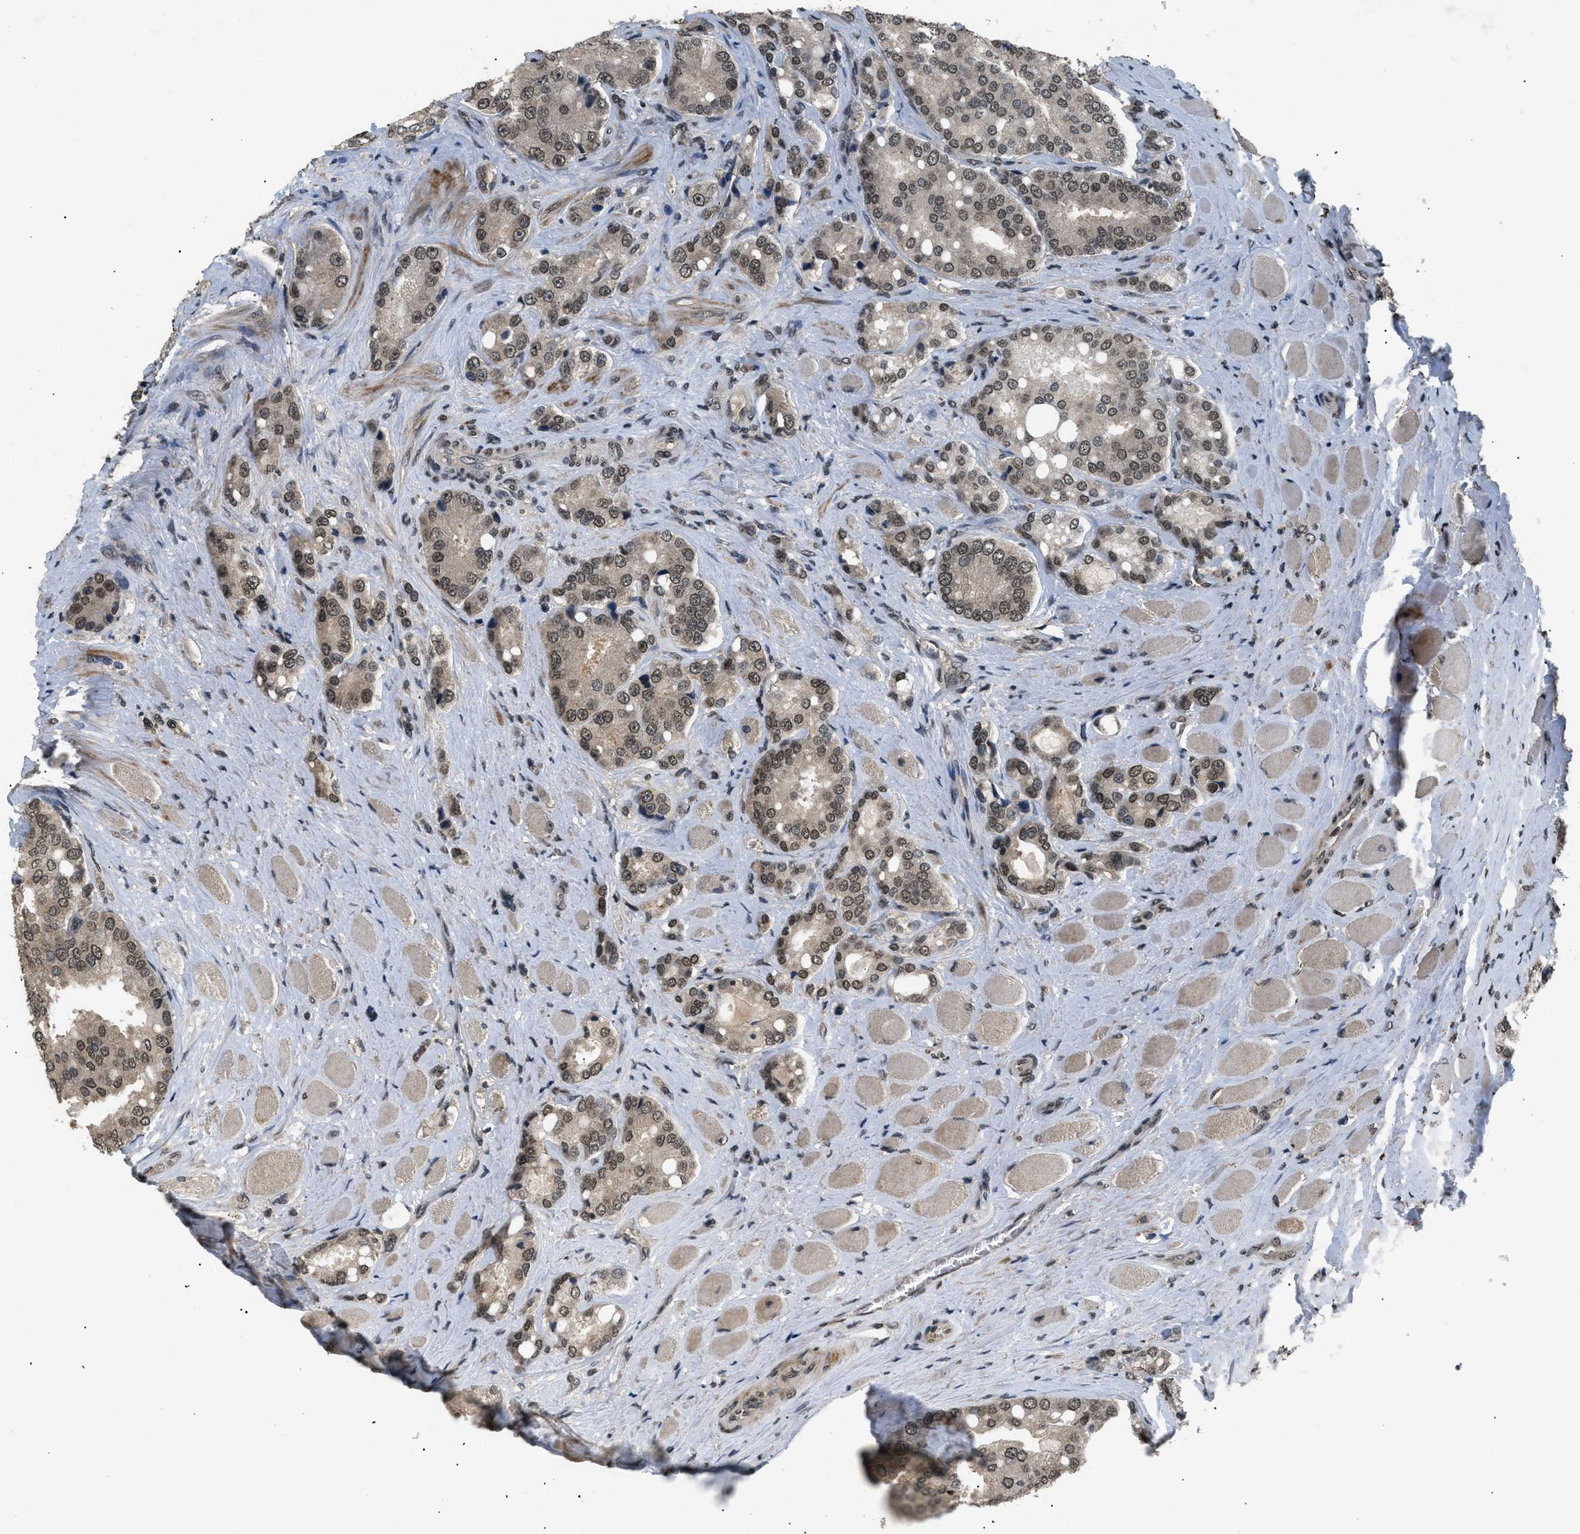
{"staining": {"intensity": "moderate", "quantity": ">75%", "location": "nuclear"}, "tissue": "prostate cancer", "cell_type": "Tumor cells", "image_type": "cancer", "snomed": [{"axis": "morphology", "description": "Adenocarcinoma, High grade"}, {"axis": "topography", "description": "Prostate"}], "caption": "Immunohistochemistry (IHC) image of human prostate cancer stained for a protein (brown), which shows medium levels of moderate nuclear staining in about >75% of tumor cells.", "gene": "RBM5", "patient": {"sex": "male", "age": 50}}